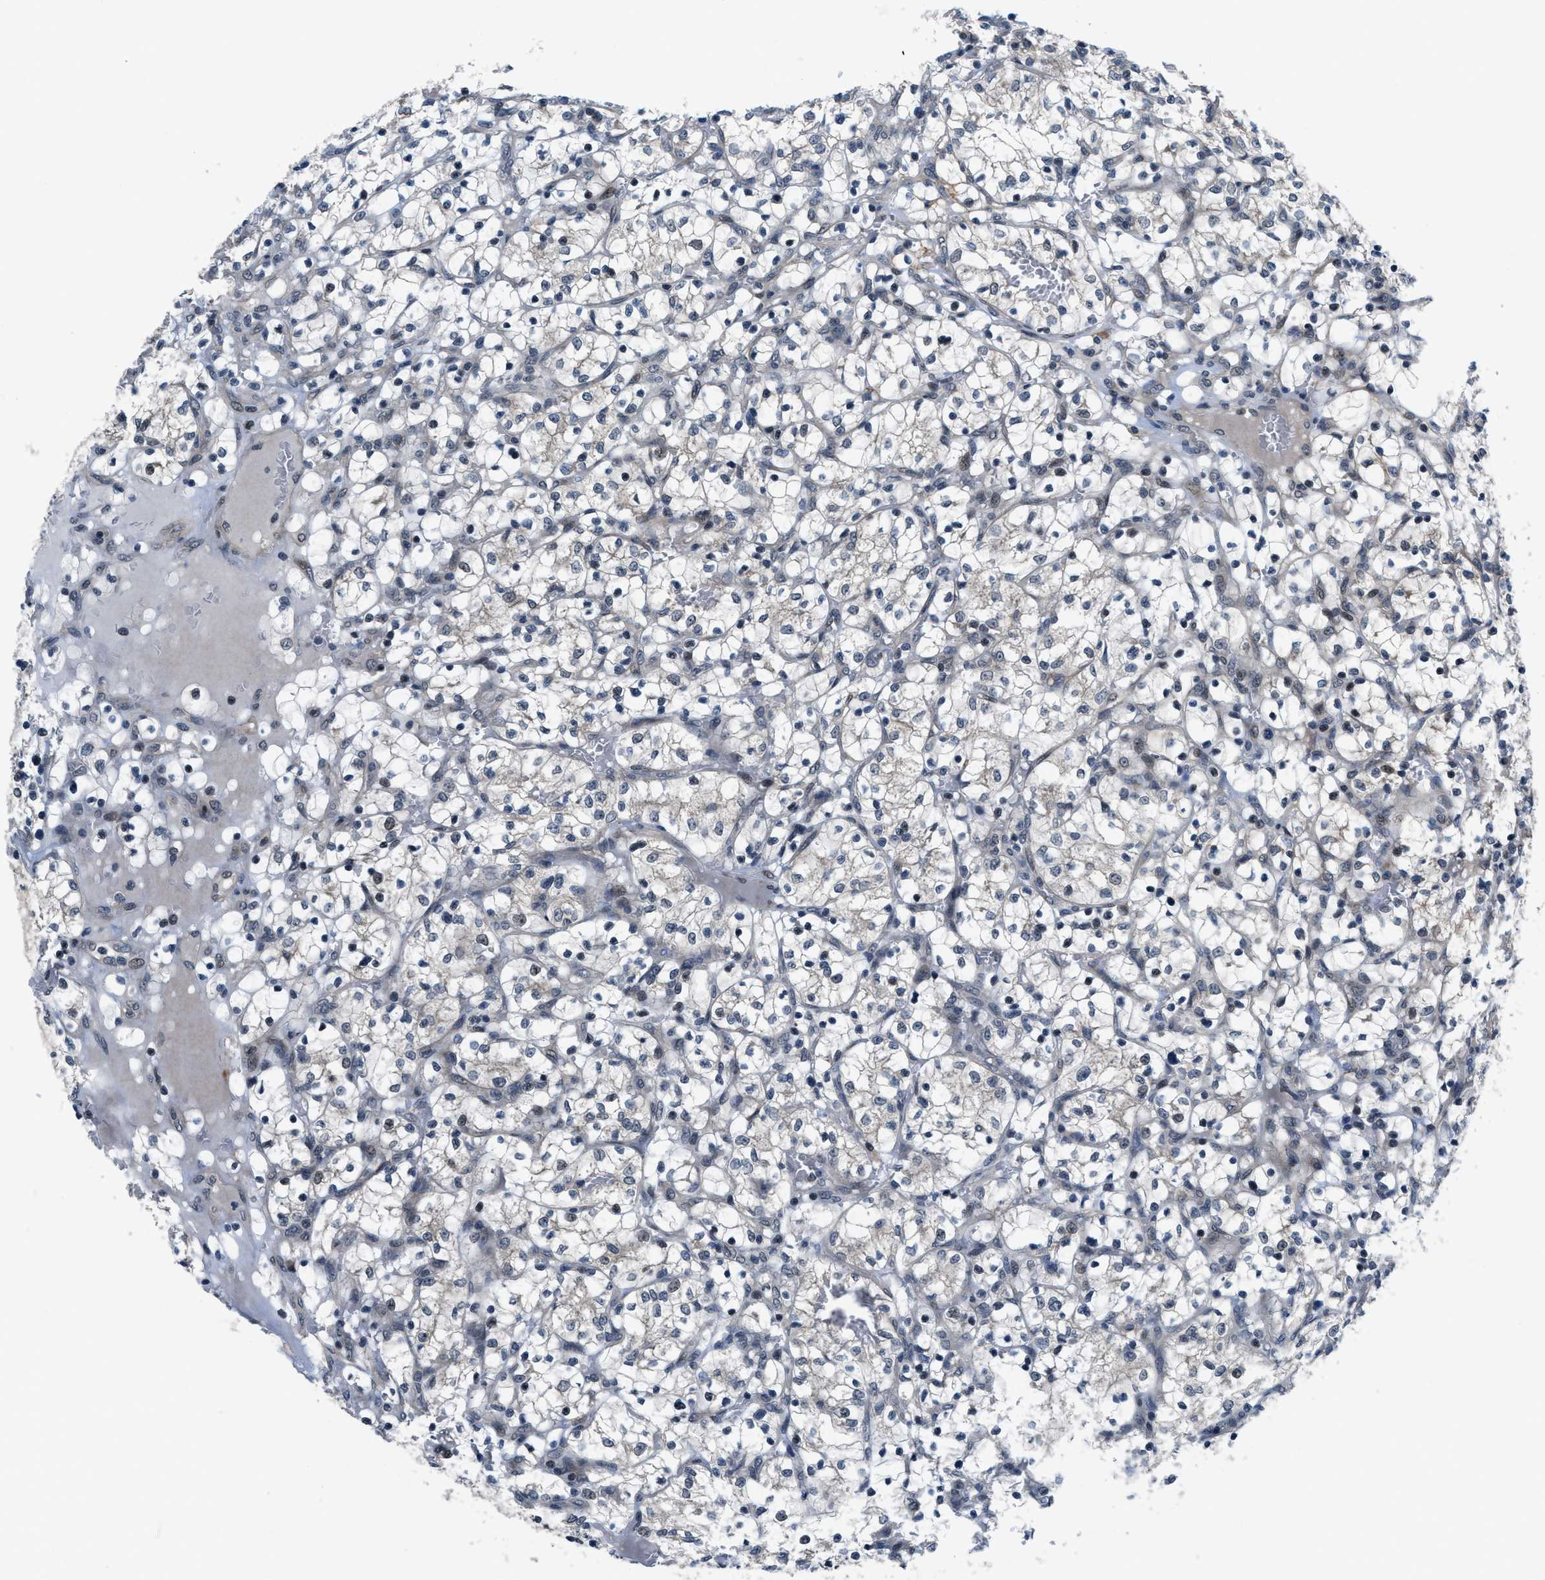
{"staining": {"intensity": "weak", "quantity": "<25%", "location": "nuclear"}, "tissue": "renal cancer", "cell_type": "Tumor cells", "image_type": "cancer", "snomed": [{"axis": "morphology", "description": "Adenocarcinoma, NOS"}, {"axis": "topography", "description": "Kidney"}], "caption": "Immunohistochemistry (IHC) of human renal adenocarcinoma shows no positivity in tumor cells.", "gene": "SETD5", "patient": {"sex": "female", "age": 69}}